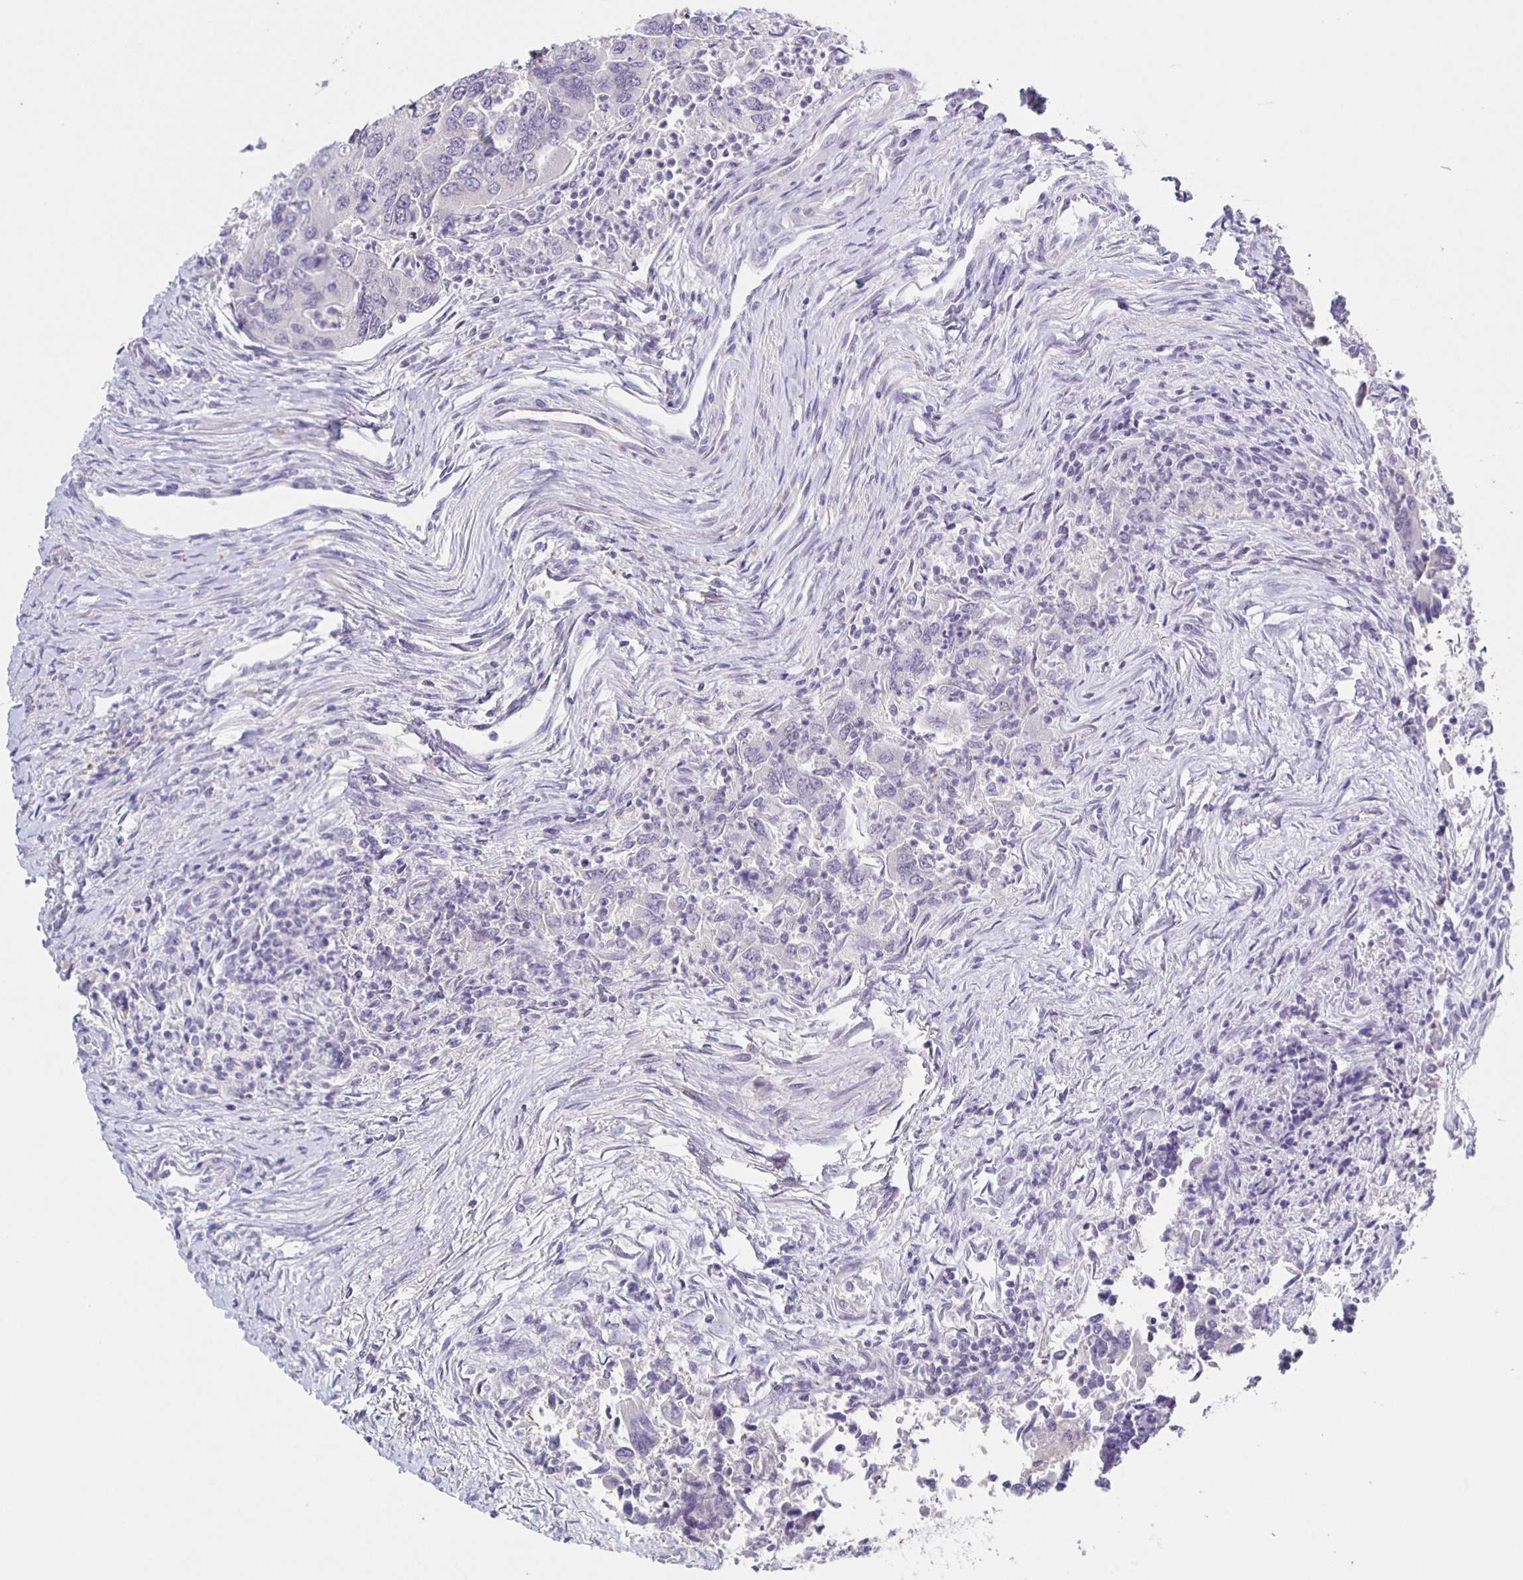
{"staining": {"intensity": "negative", "quantity": "none", "location": "none"}, "tissue": "colorectal cancer", "cell_type": "Tumor cells", "image_type": "cancer", "snomed": [{"axis": "morphology", "description": "Adenocarcinoma, NOS"}, {"axis": "topography", "description": "Colon"}], "caption": "This is an immunohistochemistry image of colorectal cancer (adenocarcinoma). There is no positivity in tumor cells.", "gene": "CARNS1", "patient": {"sex": "female", "age": 67}}